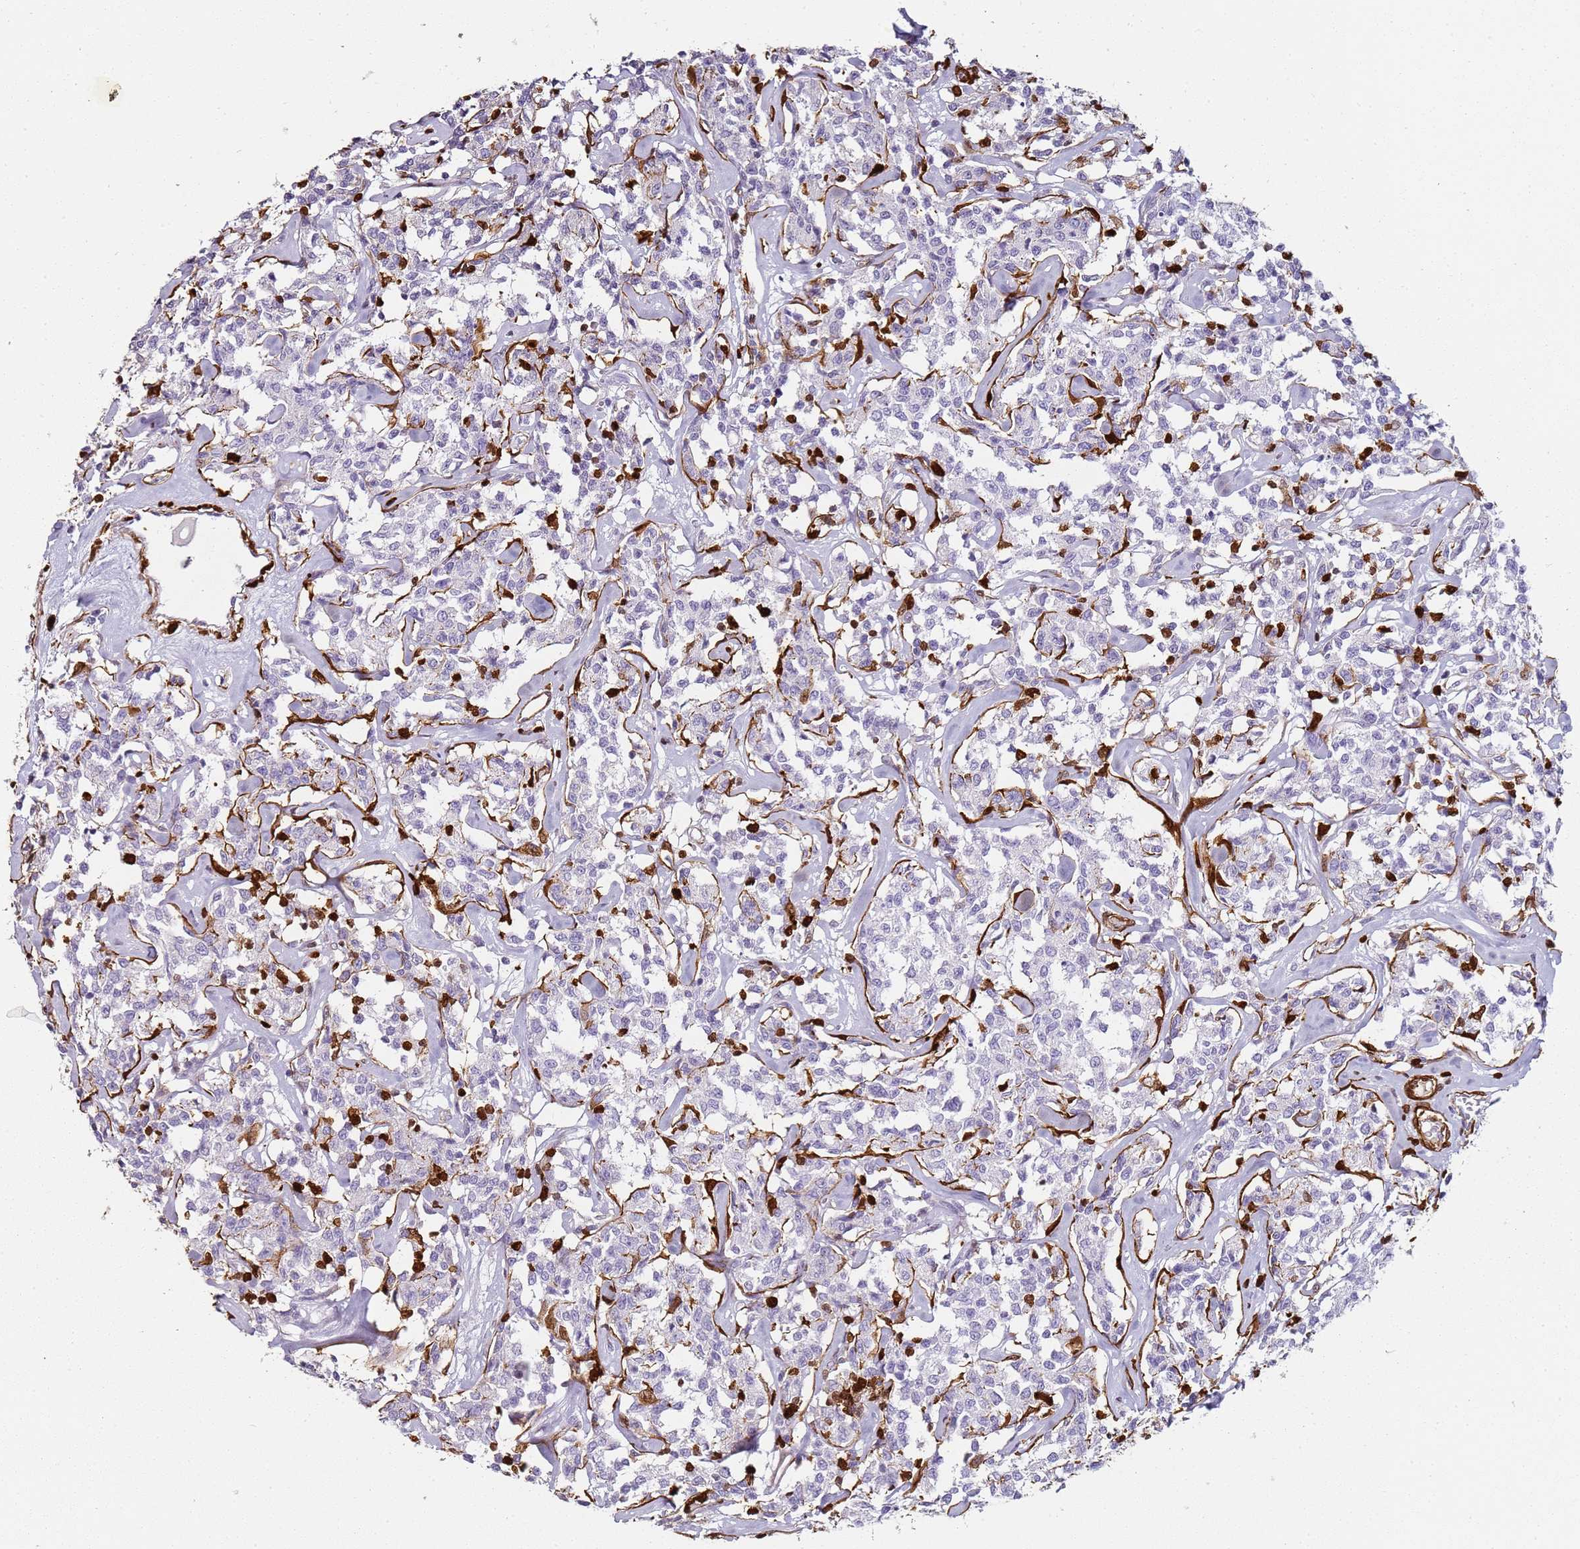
{"staining": {"intensity": "negative", "quantity": "none", "location": "none"}, "tissue": "lymphoma", "cell_type": "Tumor cells", "image_type": "cancer", "snomed": [{"axis": "morphology", "description": "Malignant lymphoma, non-Hodgkin's type, Low grade"}, {"axis": "topography", "description": "Small intestine"}], "caption": "Immunohistochemical staining of human low-grade malignant lymphoma, non-Hodgkin's type shows no significant positivity in tumor cells.", "gene": "S100A4", "patient": {"sex": "female", "age": 59}}